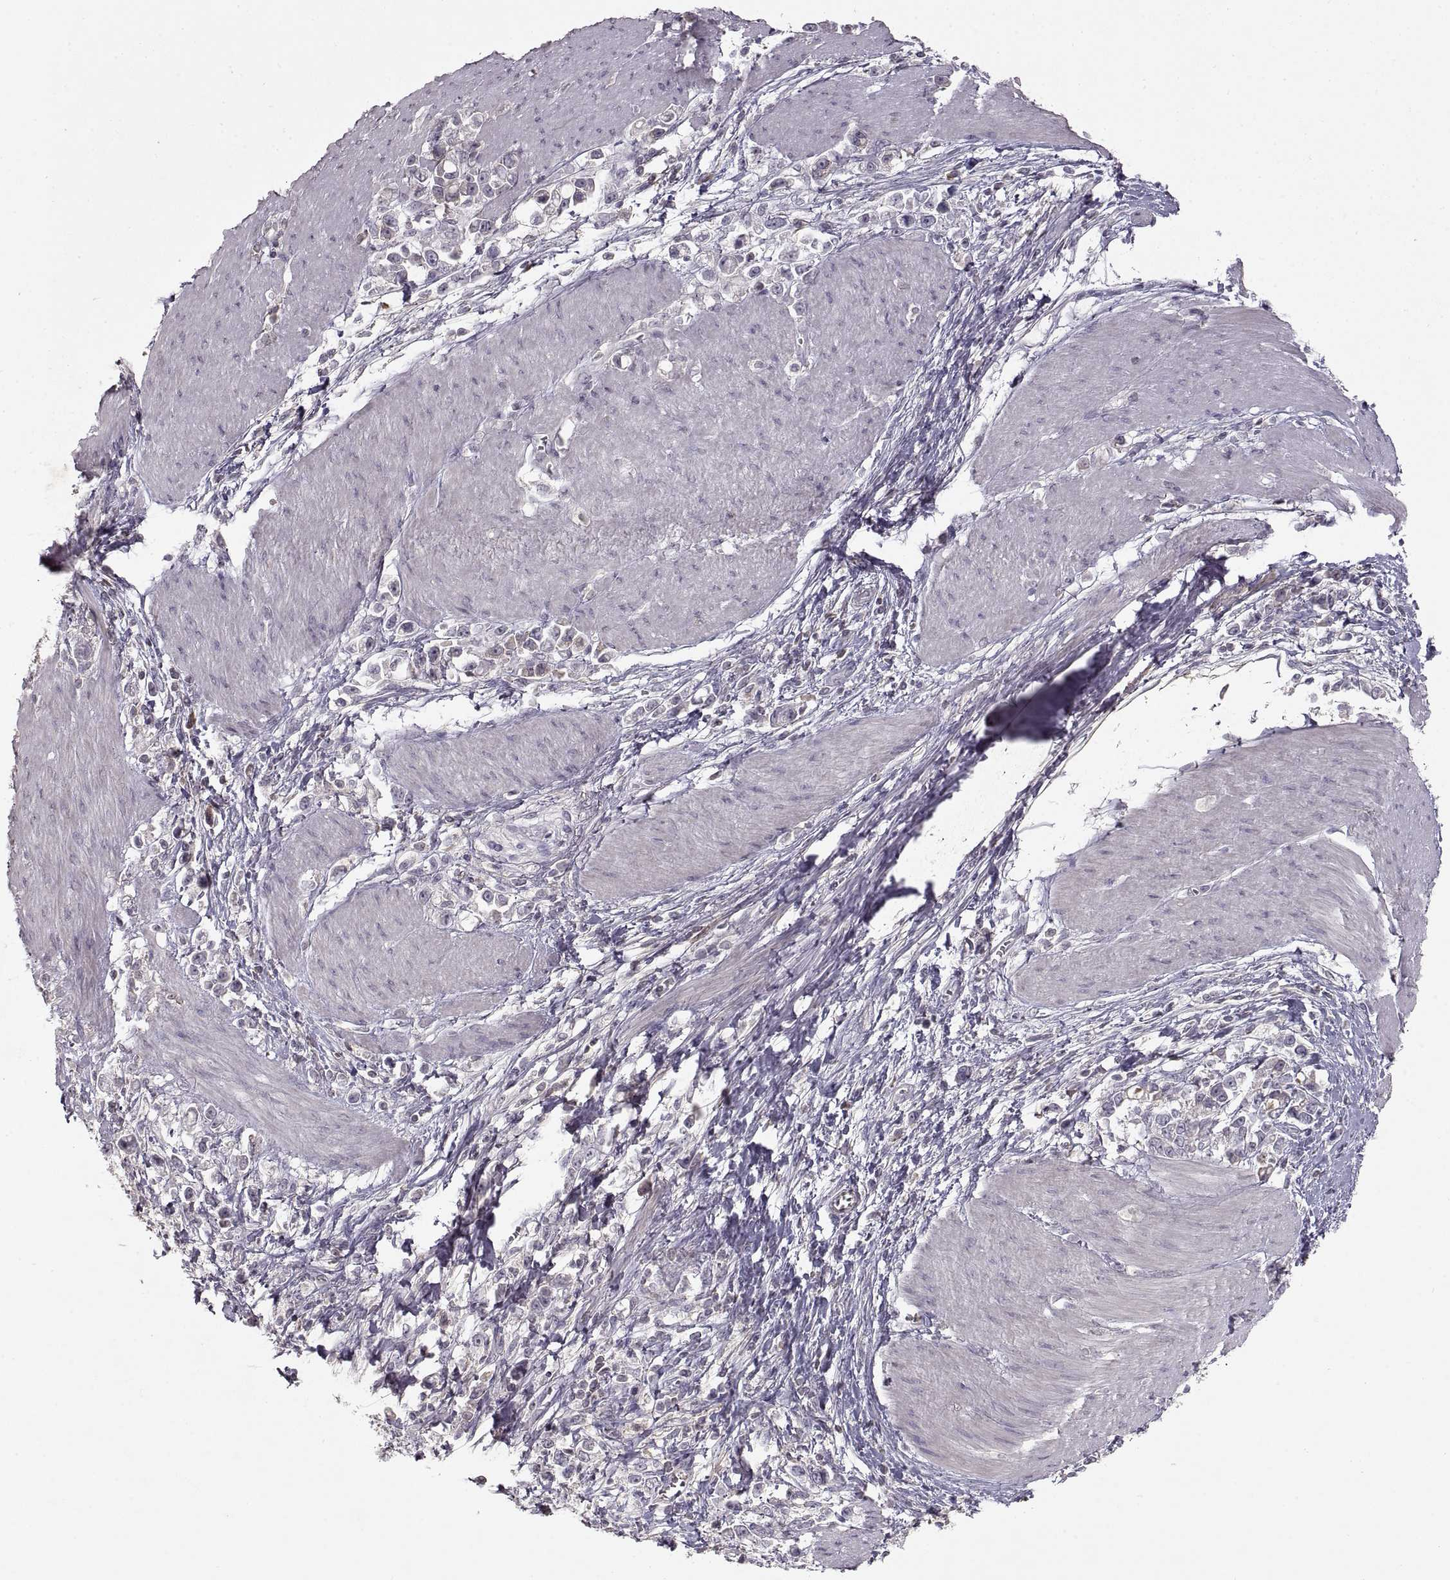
{"staining": {"intensity": "negative", "quantity": "none", "location": "none"}, "tissue": "stomach cancer", "cell_type": "Tumor cells", "image_type": "cancer", "snomed": [{"axis": "morphology", "description": "Adenocarcinoma, NOS"}, {"axis": "topography", "description": "Stomach"}], "caption": "Immunohistochemistry (IHC) histopathology image of human adenocarcinoma (stomach) stained for a protein (brown), which demonstrates no staining in tumor cells. The staining is performed using DAB brown chromogen with nuclei counter-stained in using hematoxylin.", "gene": "ADAM11", "patient": {"sex": "male", "age": 63}}